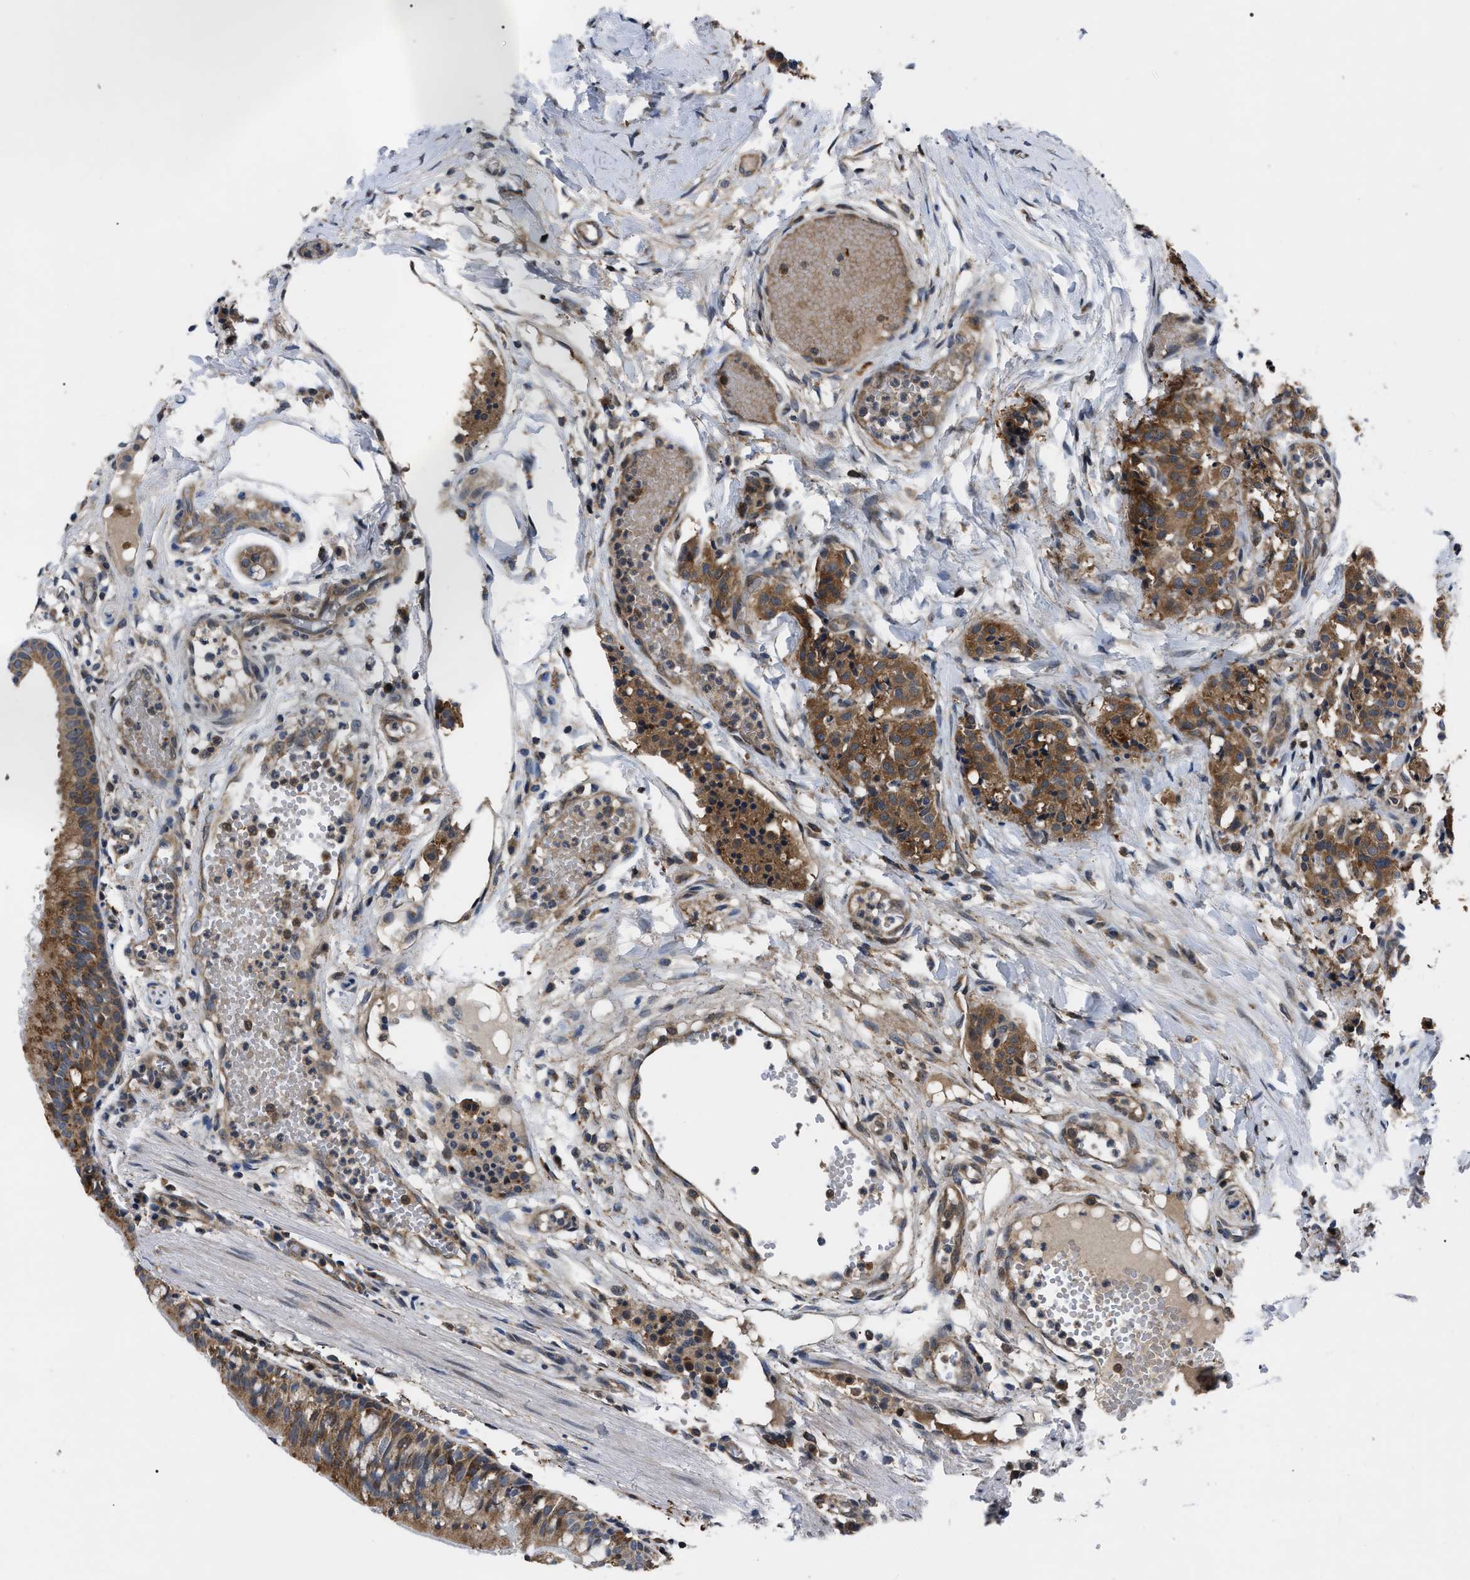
{"staining": {"intensity": "strong", "quantity": ">75%", "location": "cytoplasmic/membranous"}, "tissue": "carcinoid", "cell_type": "Tumor cells", "image_type": "cancer", "snomed": [{"axis": "morphology", "description": "Carcinoid, malignant, NOS"}, {"axis": "topography", "description": "Lung"}], "caption": "A photomicrograph of carcinoid stained for a protein shows strong cytoplasmic/membranous brown staining in tumor cells. (DAB (3,3'-diaminobenzidine) = brown stain, brightfield microscopy at high magnification).", "gene": "GET4", "patient": {"sex": "male", "age": 30}}